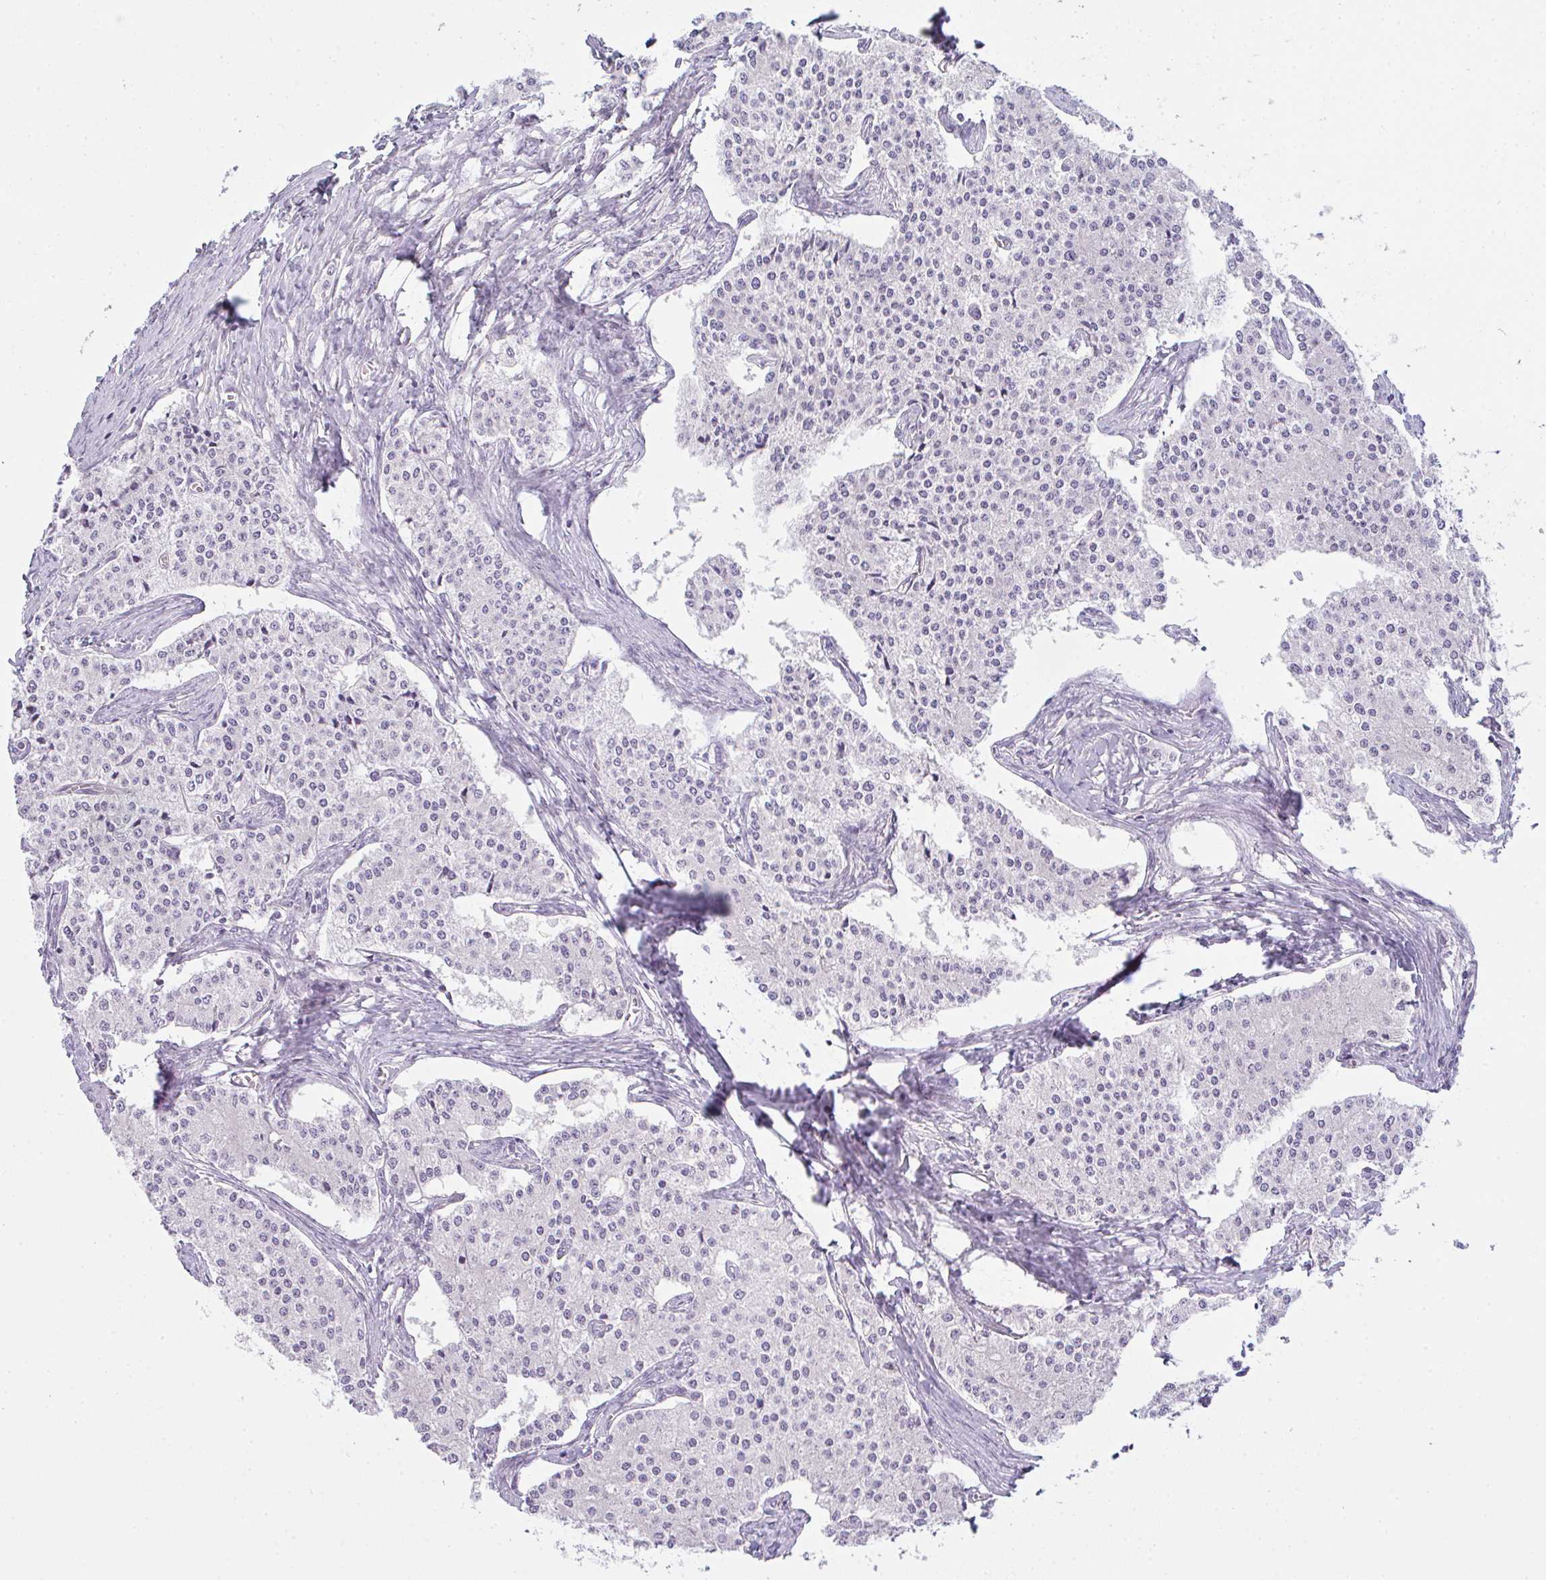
{"staining": {"intensity": "negative", "quantity": "none", "location": "none"}, "tissue": "carcinoid", "cell_type": "Tumor cells", "image_type": "cancer", "snomed": [{"axis": "morphology", "description": "Carcinoid, malignant, NOS"}, {"axis": "topography", "description": "Colon"}], "caption": "This is a image of immunohistochemistry (IHC) staining of carcinoid, which shows no positivity in tumor cells.", "gene": "CSE1L", "patient": {"sex": "female", "age": 52}}